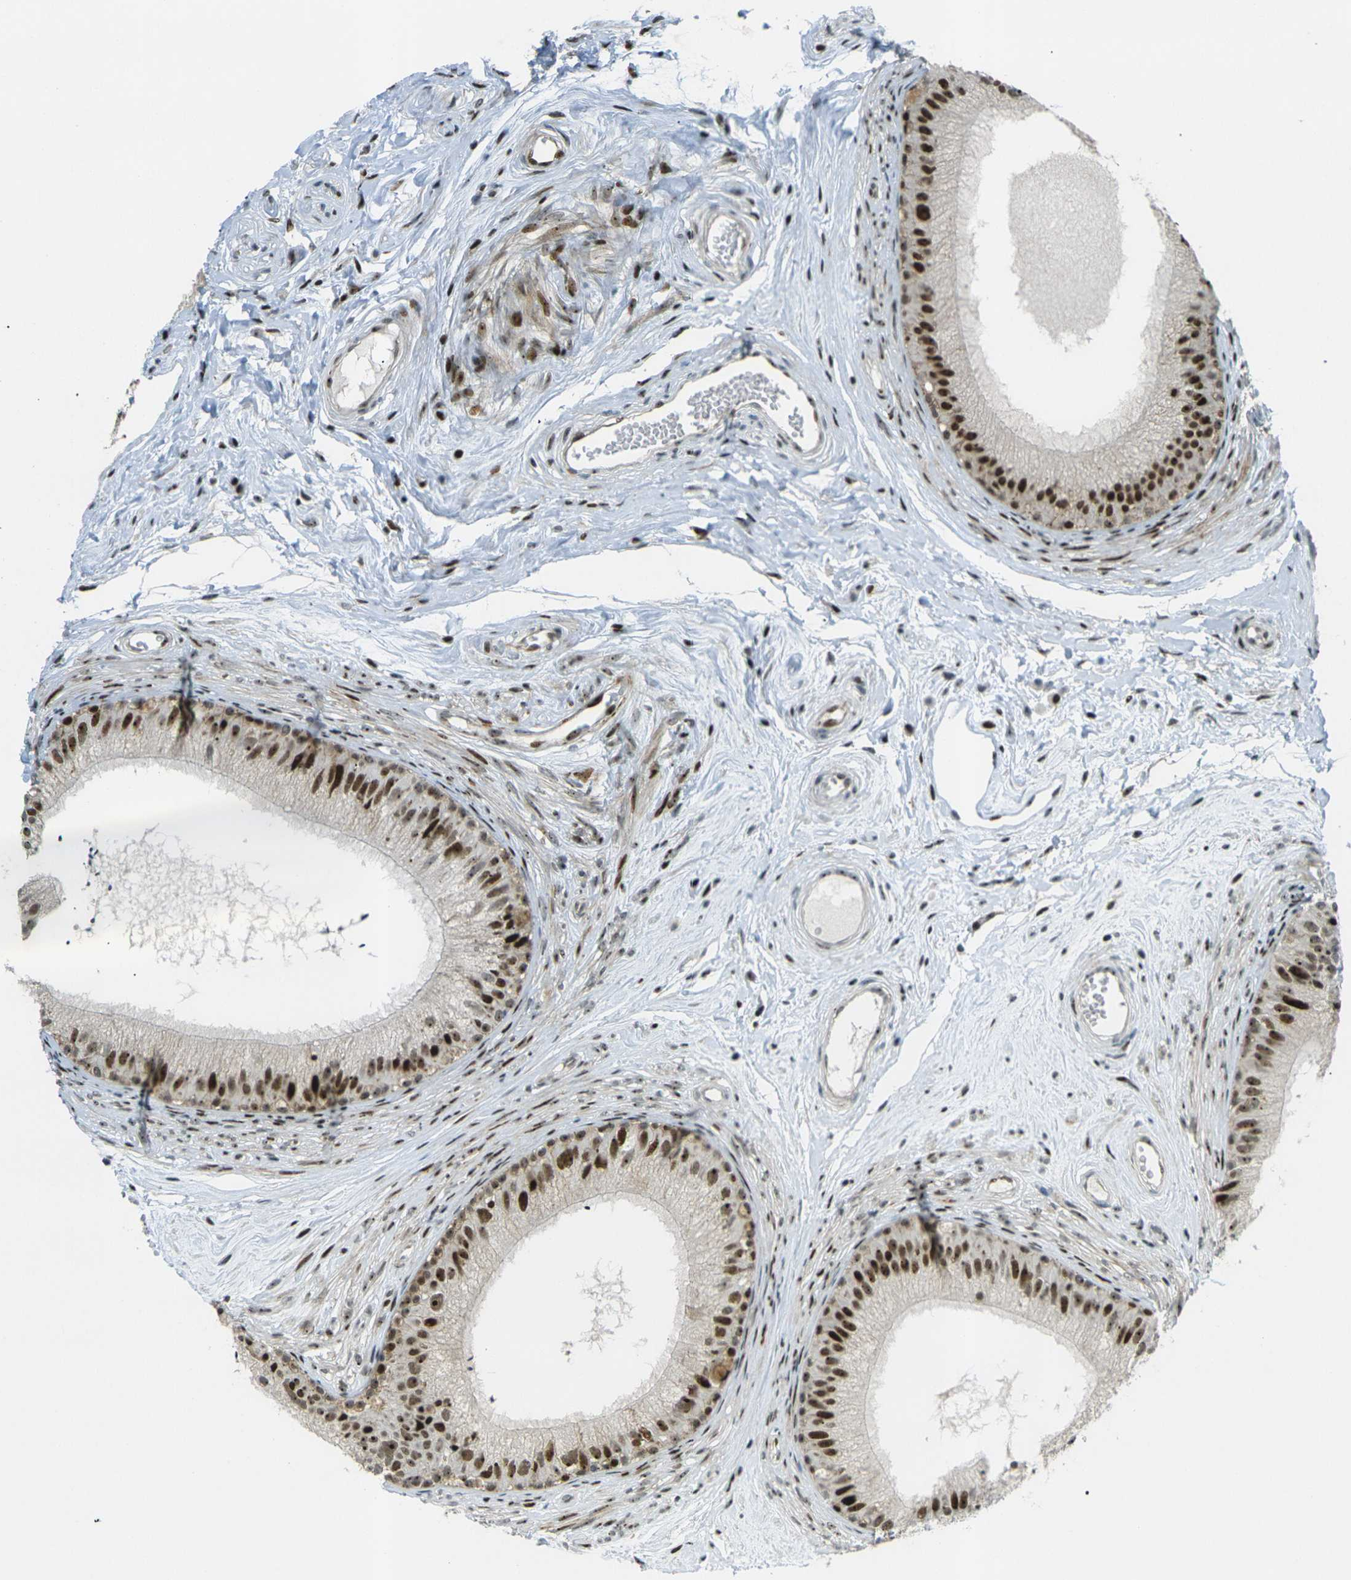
{"staining": {"intensity": "strong", "quantity": ">75%", "location": "cytoplasmic/membranous,nuclear"}, "tissue": "epididymis", "cell_type": "Glandular cells", "image_type": "normal", "snomed": [{"axis": "morphology", "description": "Normal tissue, NOS"}, {"axis": "topography", "description": "Epididymis"}], "caption": "Approximately >75% of glandular cells in unremarkable epididymis show strong cytoplasmic/membranous,nuclear protein expression as visualized by brown immunohistochemical staining.", "gene": "UBE2C", "patient": {"sex": "male", "age": 56}}